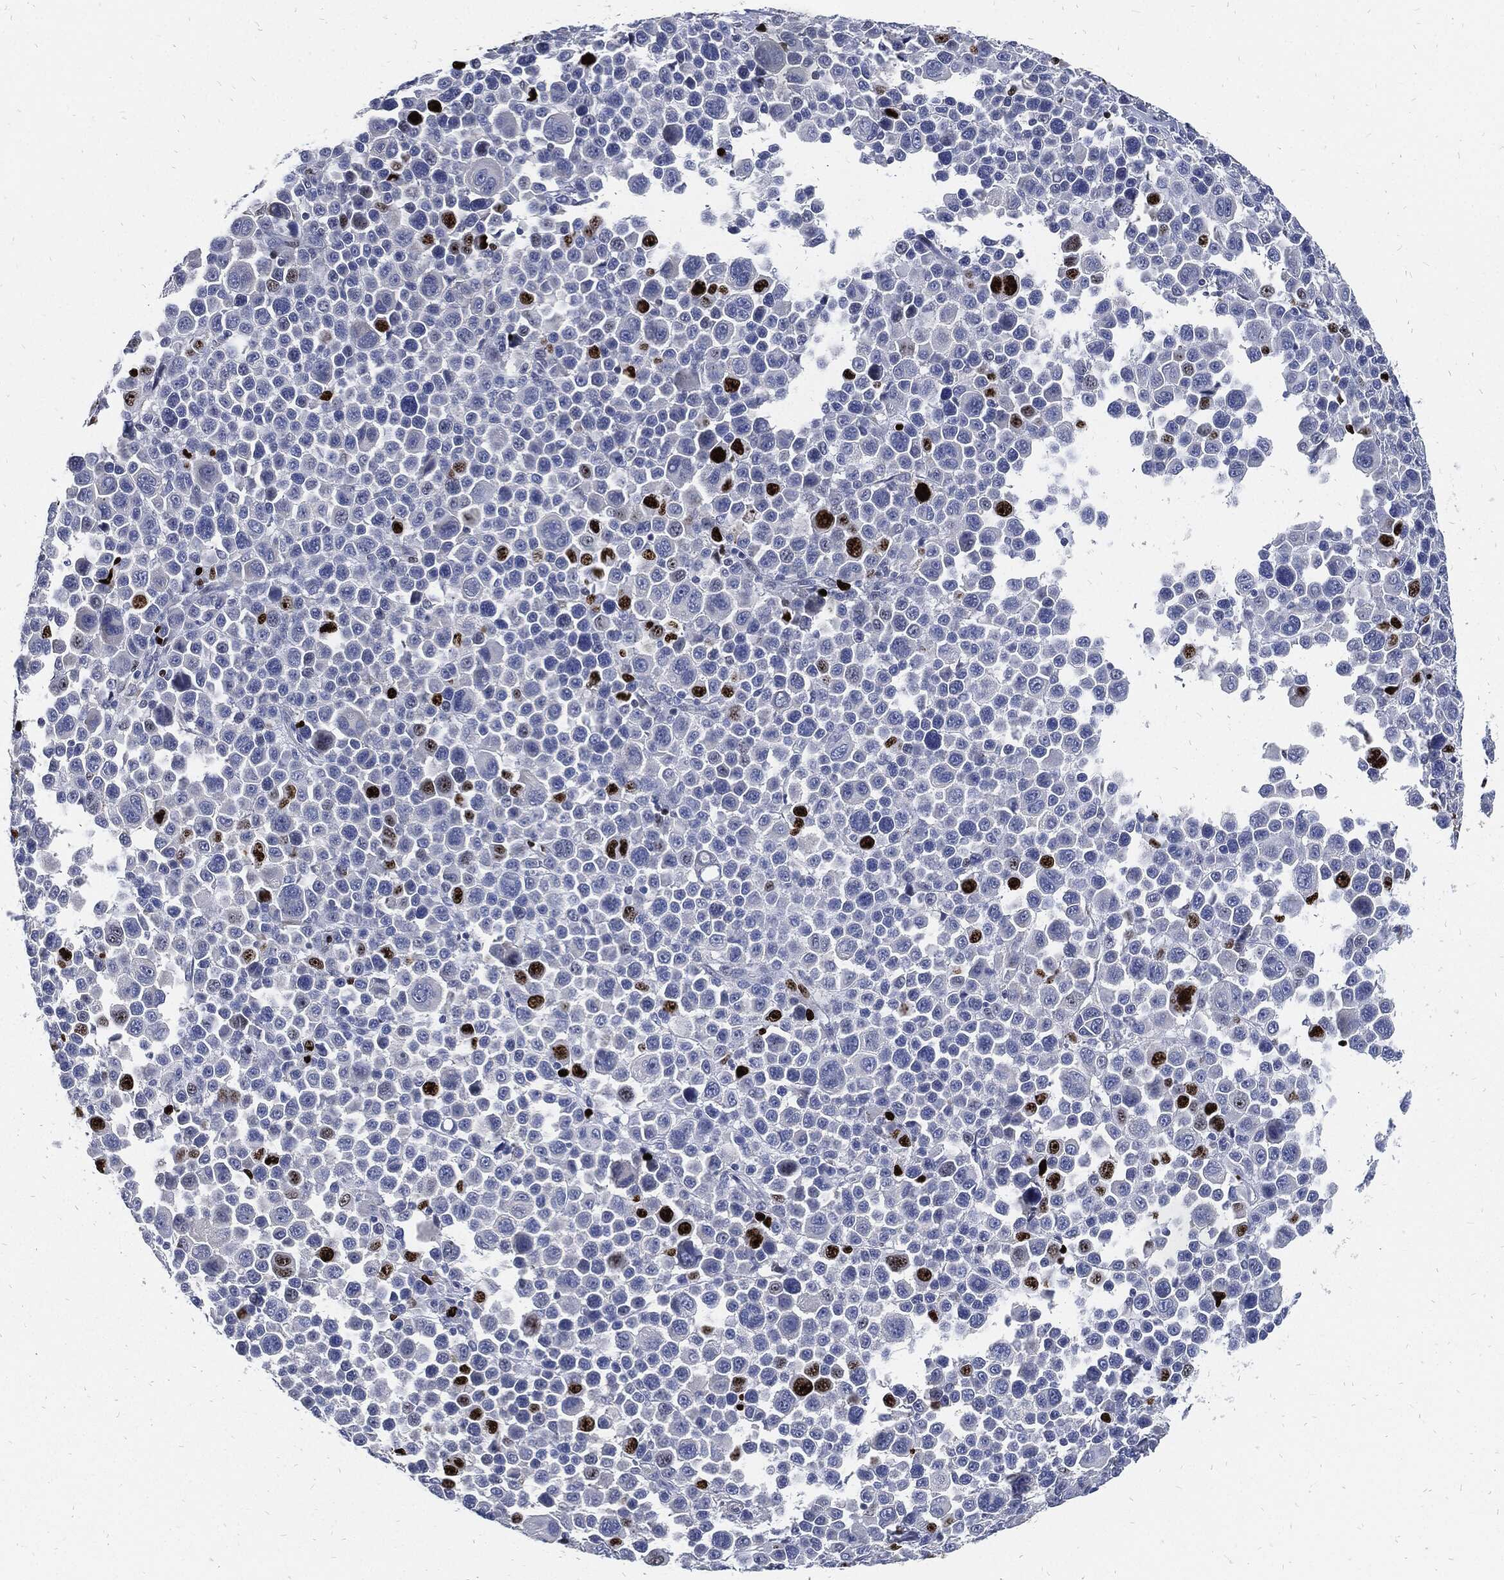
{"staining": {"intensity": "strong", "quantity": "<25%", "location": "nuclear"}, "tissue": "melanoma", "cell_type": "Tumor cells", "image_type": "cancer", "snomed": [{"axis": "morphology", "description": "Malignant melanoma, NOS"}, {"axis": "topography", "description": "Skin"}], "caption": "Tumor cells reveal strong nuclear positivity in about <25% of cells in malignant melanoma.", "gene": "MKI67", "patient": {"sex": "female", "age": 57}}